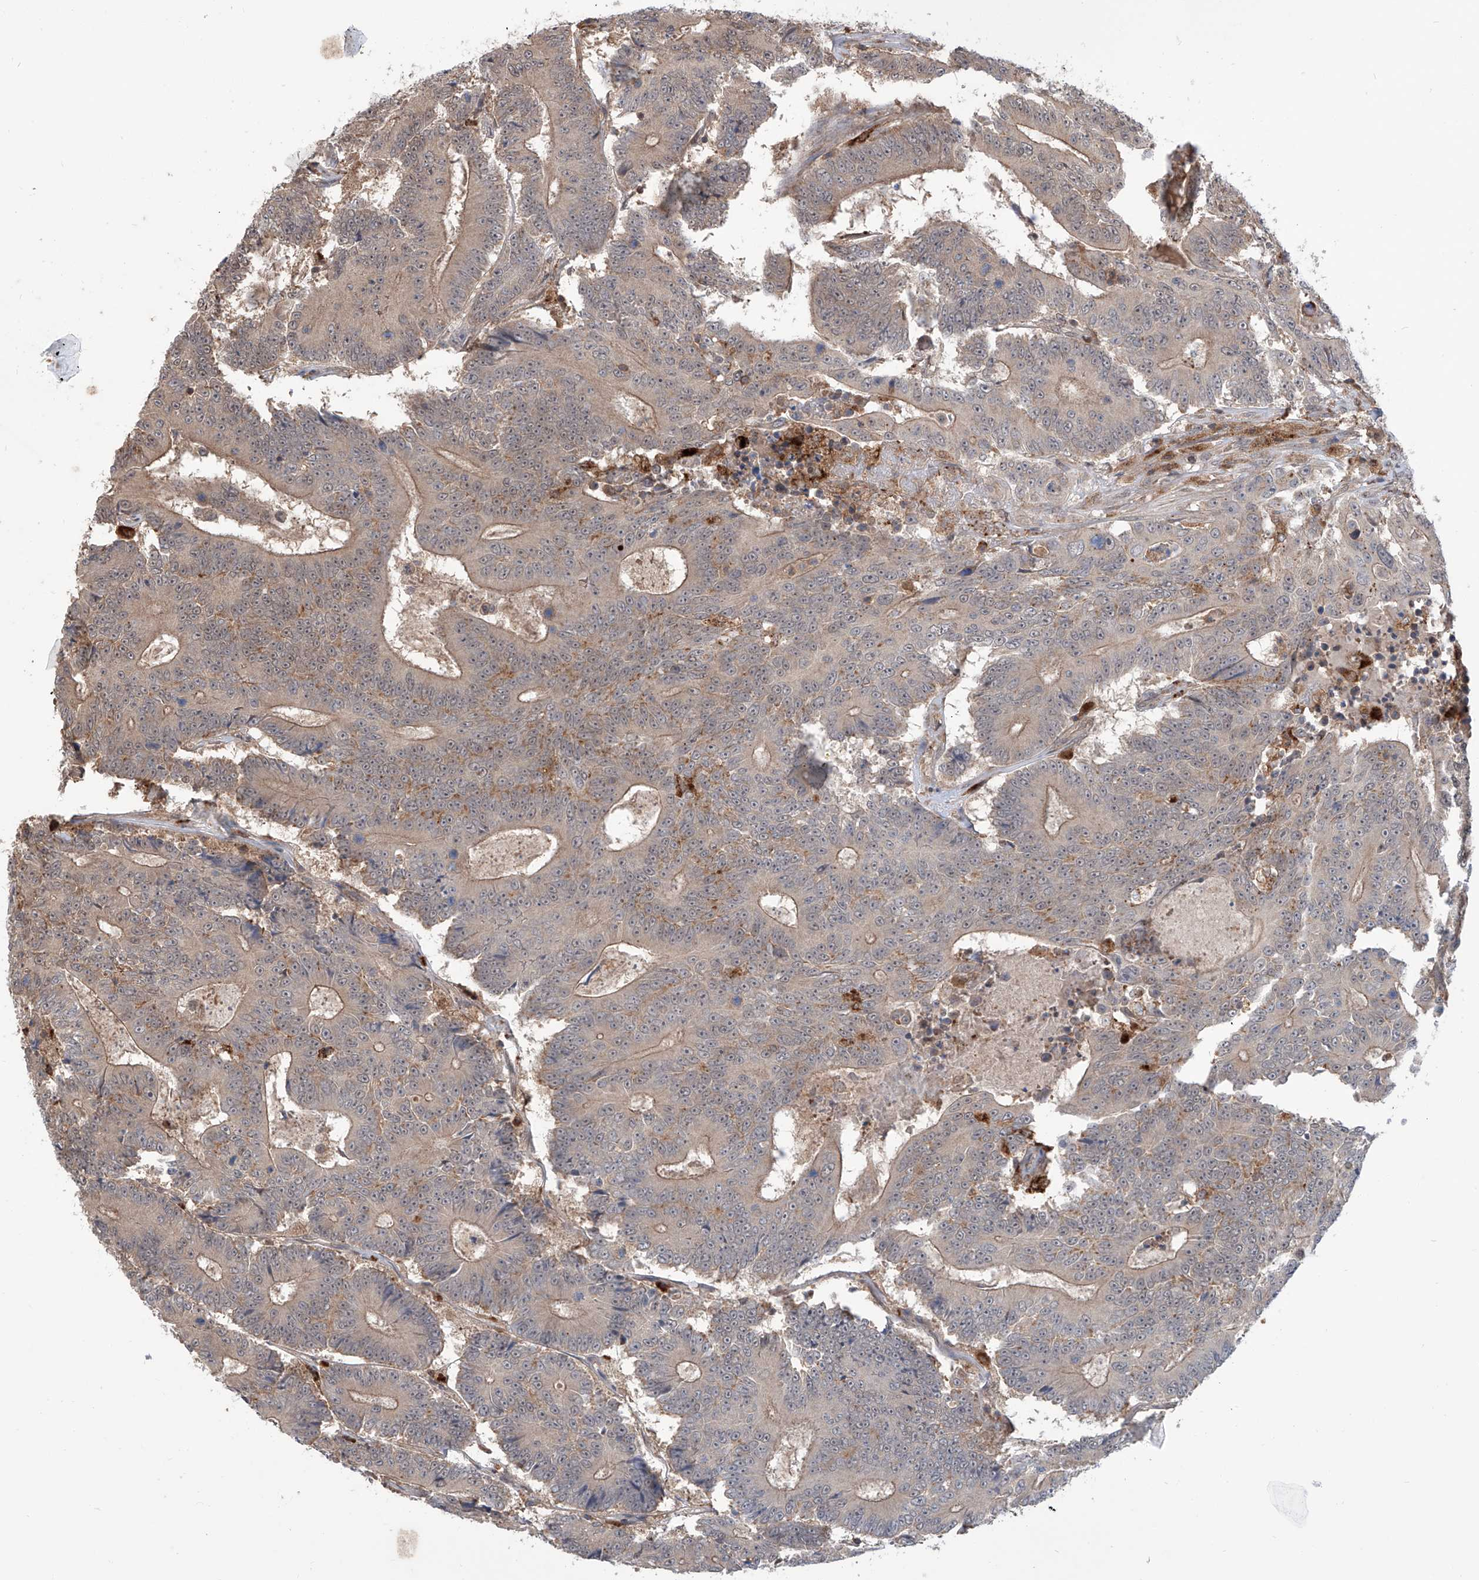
{"staining": {"intensity": "weak", "quantity": "<25%", "location": "cytoplasmic/membranous"}, "tissue": "colorectal cancer", "cell_type": "Tumor cells", "image_type": "cancer", "snomed": [{"axis": "morphology", "description": "Adenocarcinoma, NOS"}, {"axis": "topography", "description": "Colon"}], "caption": "Immunohistochemistry (IHC) photomicrograph of colorectal cancer stained for a protein (brown), which exhibits no expression in tumor cells.", "gene": "HOXC8", "patient": {"sex": "male", "age": 83}}